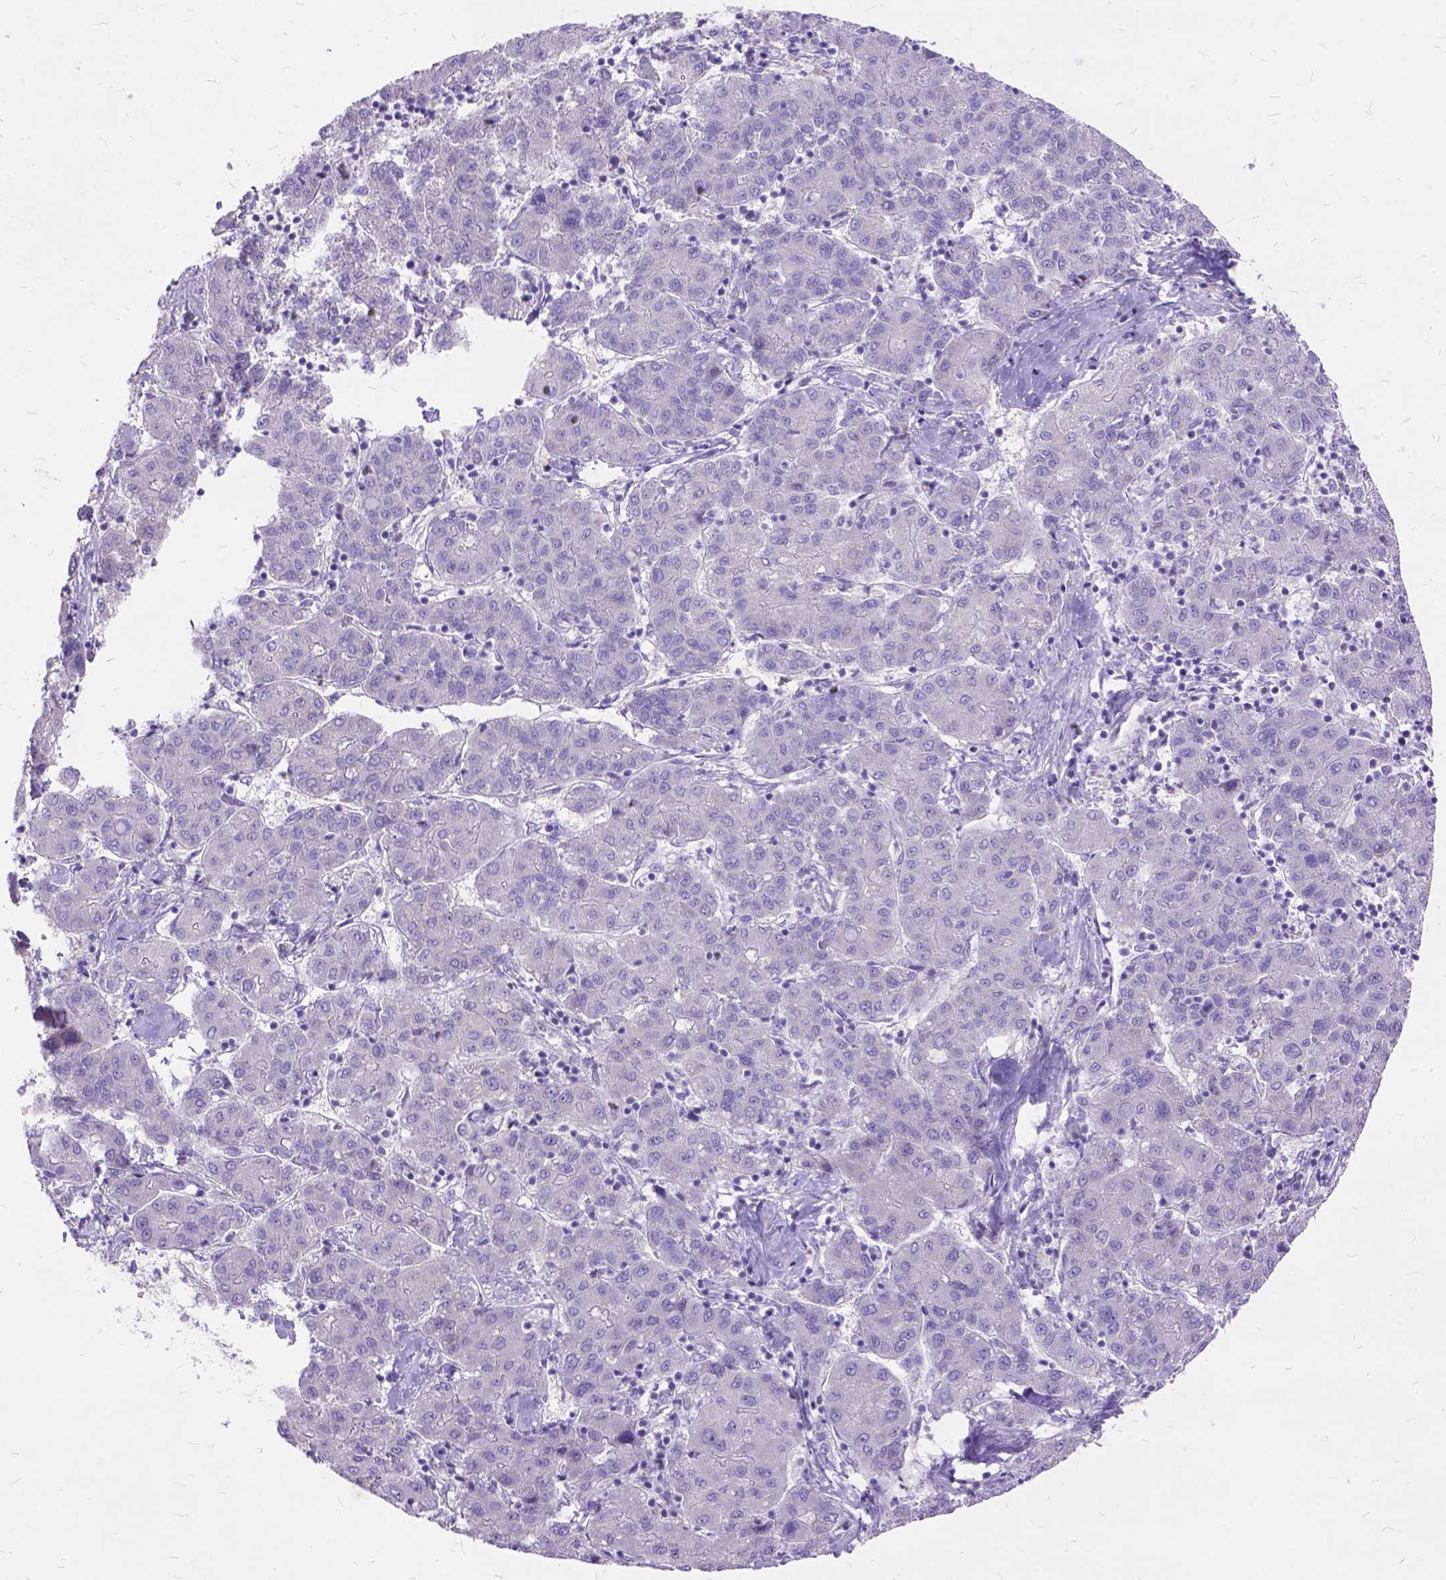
{"staining": {"intensity": "negative", "quantity": "none", "location": "none"}, "tissue": "liver cancer", "cell_type": "Tumor cells", "image_type": "cancer", "snomed": [{"axis": "morphology", "description": "Carcinoma, Hepatocellular, NOS"}, {"axis": "topography", "description": "Liver"}], "caption": "Tumor cells are negative for protein expression in human liver cancer.", "gene": "CTAG2", "patient": {"sex": "male", "age": 65}}